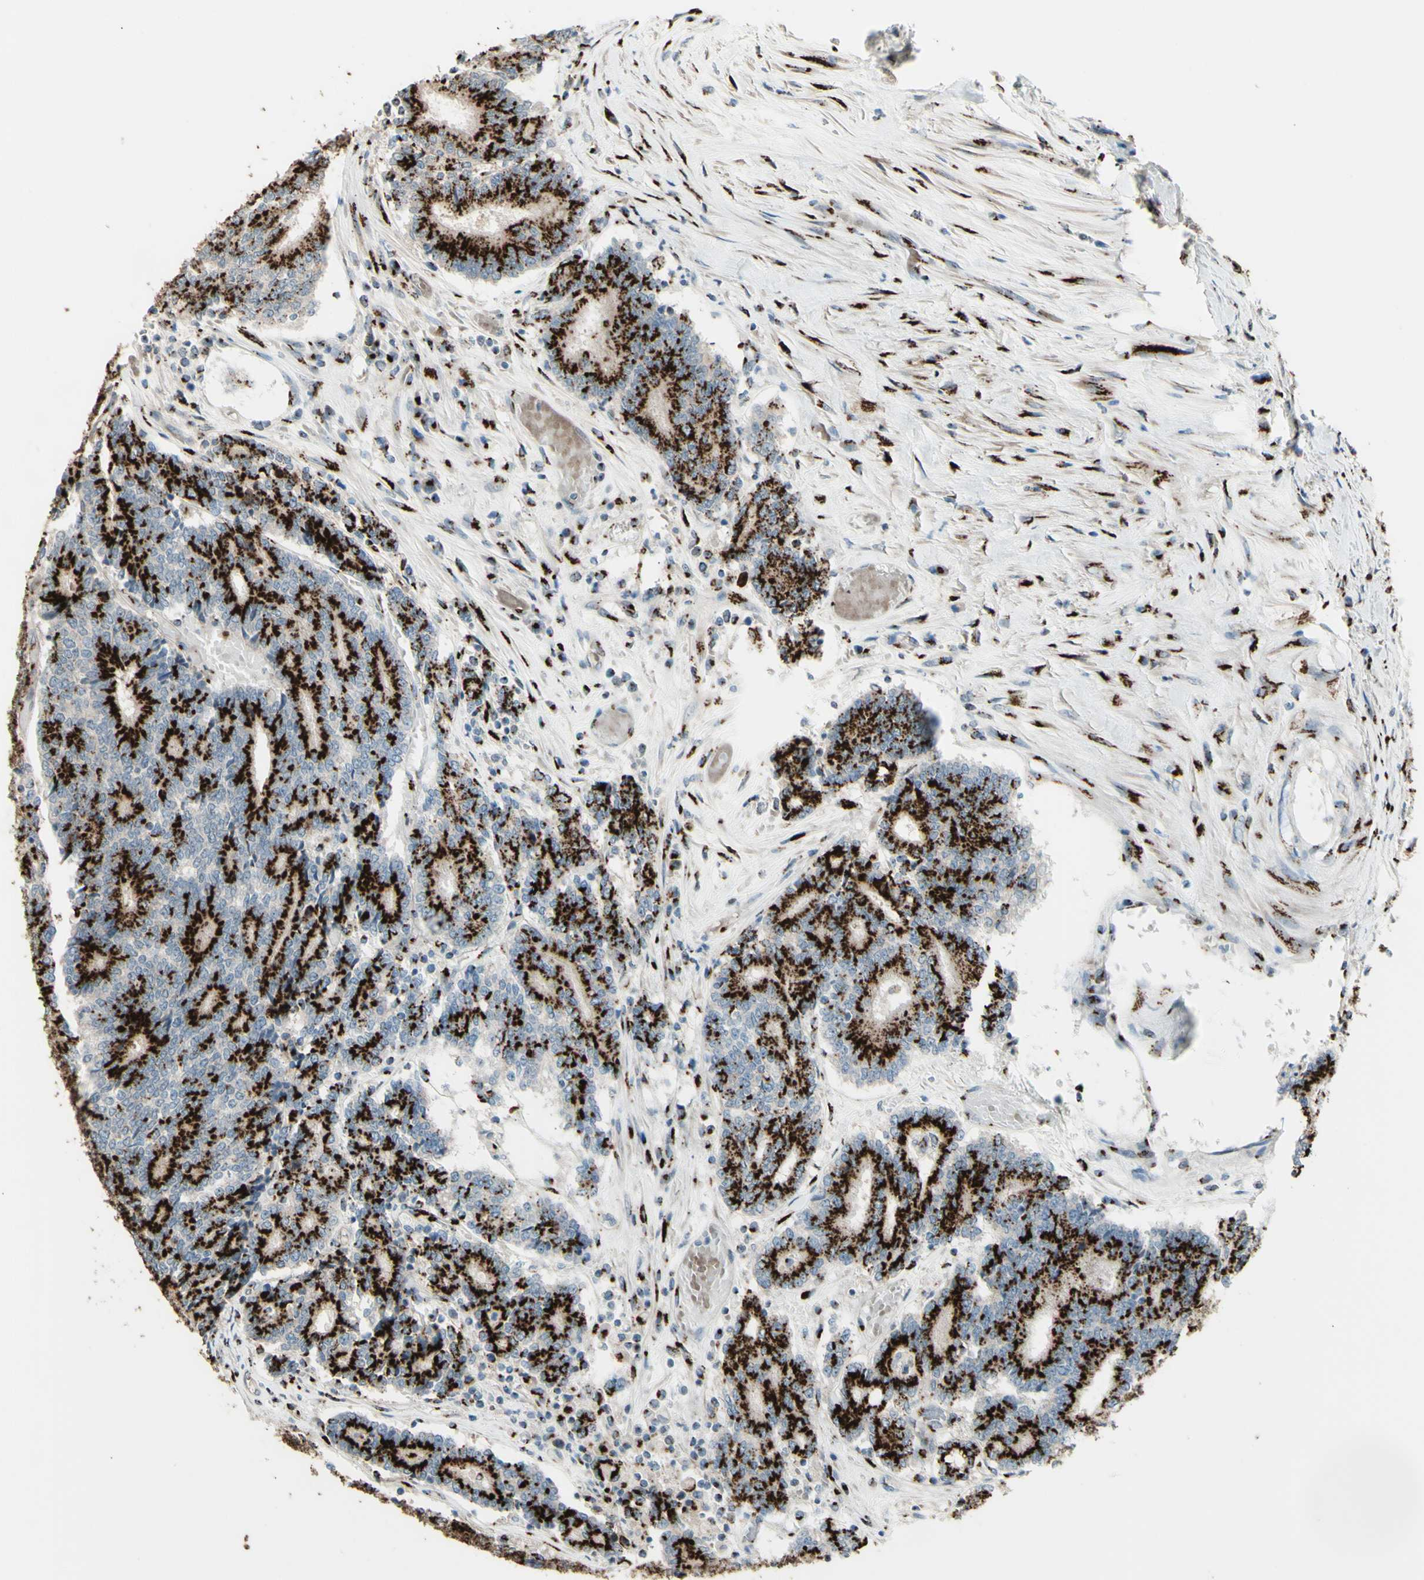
{"staining": {"intensity": "strong", "quantity": ">75%", "location": "cytoplasmic/membranous"}, "tissue": "prostate cancer", "cell_type": "Tumor cells", "image_type": "cancer", "snomed": [{"axis": "morphology", "description": "Normal tissue, NOS"}, {"axis": "morphology", "description": "Adenocarcinoma, High grade"}, {"axis": "topography", "description": "Prostate"}, {"axis": "topography", "description": "Seminal veicle"}], "caption": "A high-resolution image shows immunohistochemistry staining of prostate cancer, which exhibits strong cytoplasmic/membranous expression in about >75% of tumor cells. Using DAB (3,3'-diaminobenzidine) (brown) and hematoxylin (blue) stains, captured at high magnification using brightfield microscopy.", "gene": "BPNT2", "patient": {"sex": "male", "age": 55}}